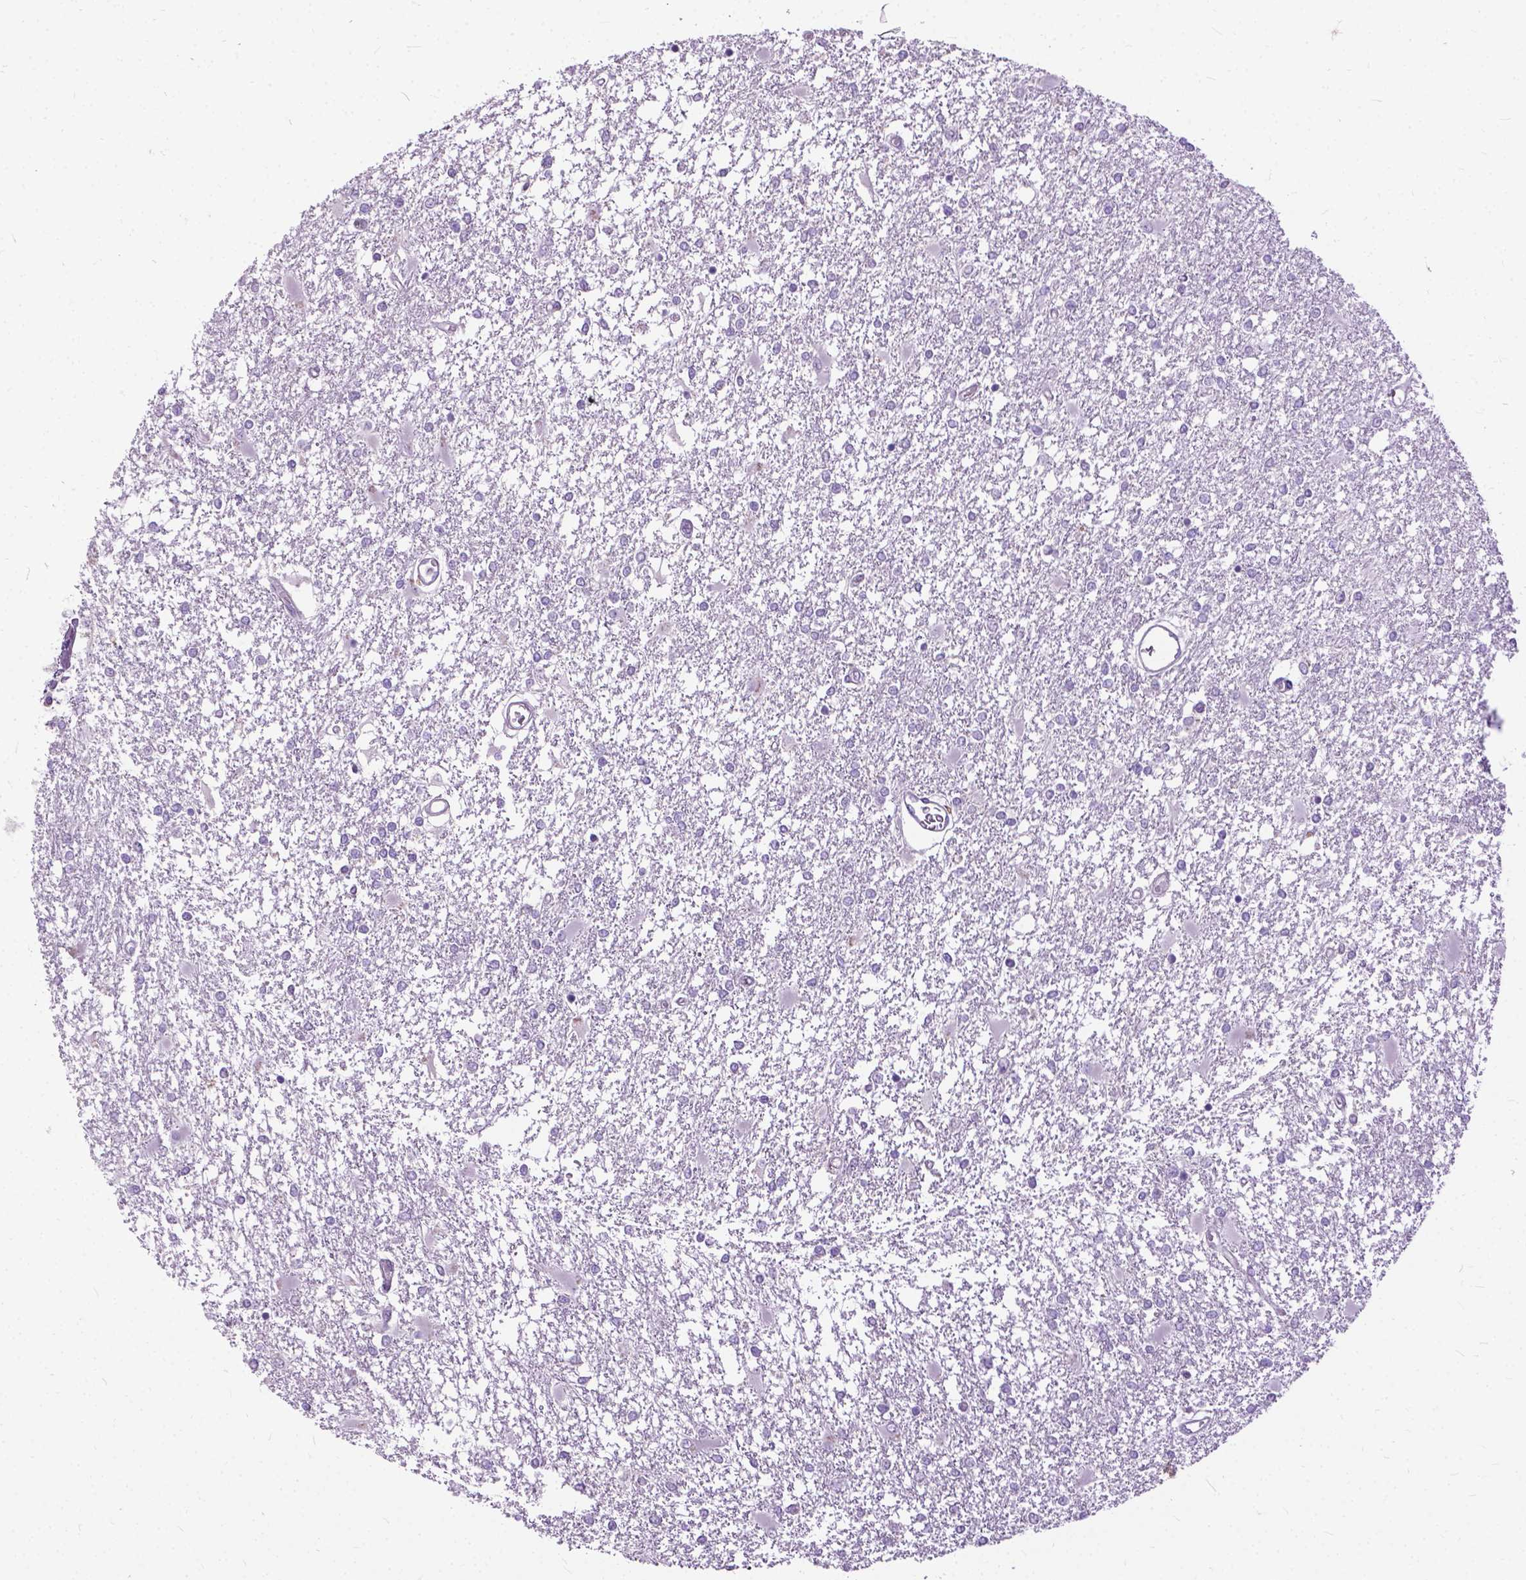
{"staining": {"intensity": "negative", "quantity": "none", "location": "none"}, "tissue": "glioma", "cell_type": "Tumor cells", "image_type": "cancer", "snomed": [{"axis": "morphology", "description": "Glioma, malignant, High grade"}, {"axis": "topography", "description": "Cerebral cortex"}], "caption": "The micrograph reveals no significant expression in tumor cells of high-grade glioma (malignant).", "gene": "JAK3", "patient": {"sex": "male", "age": 79}}